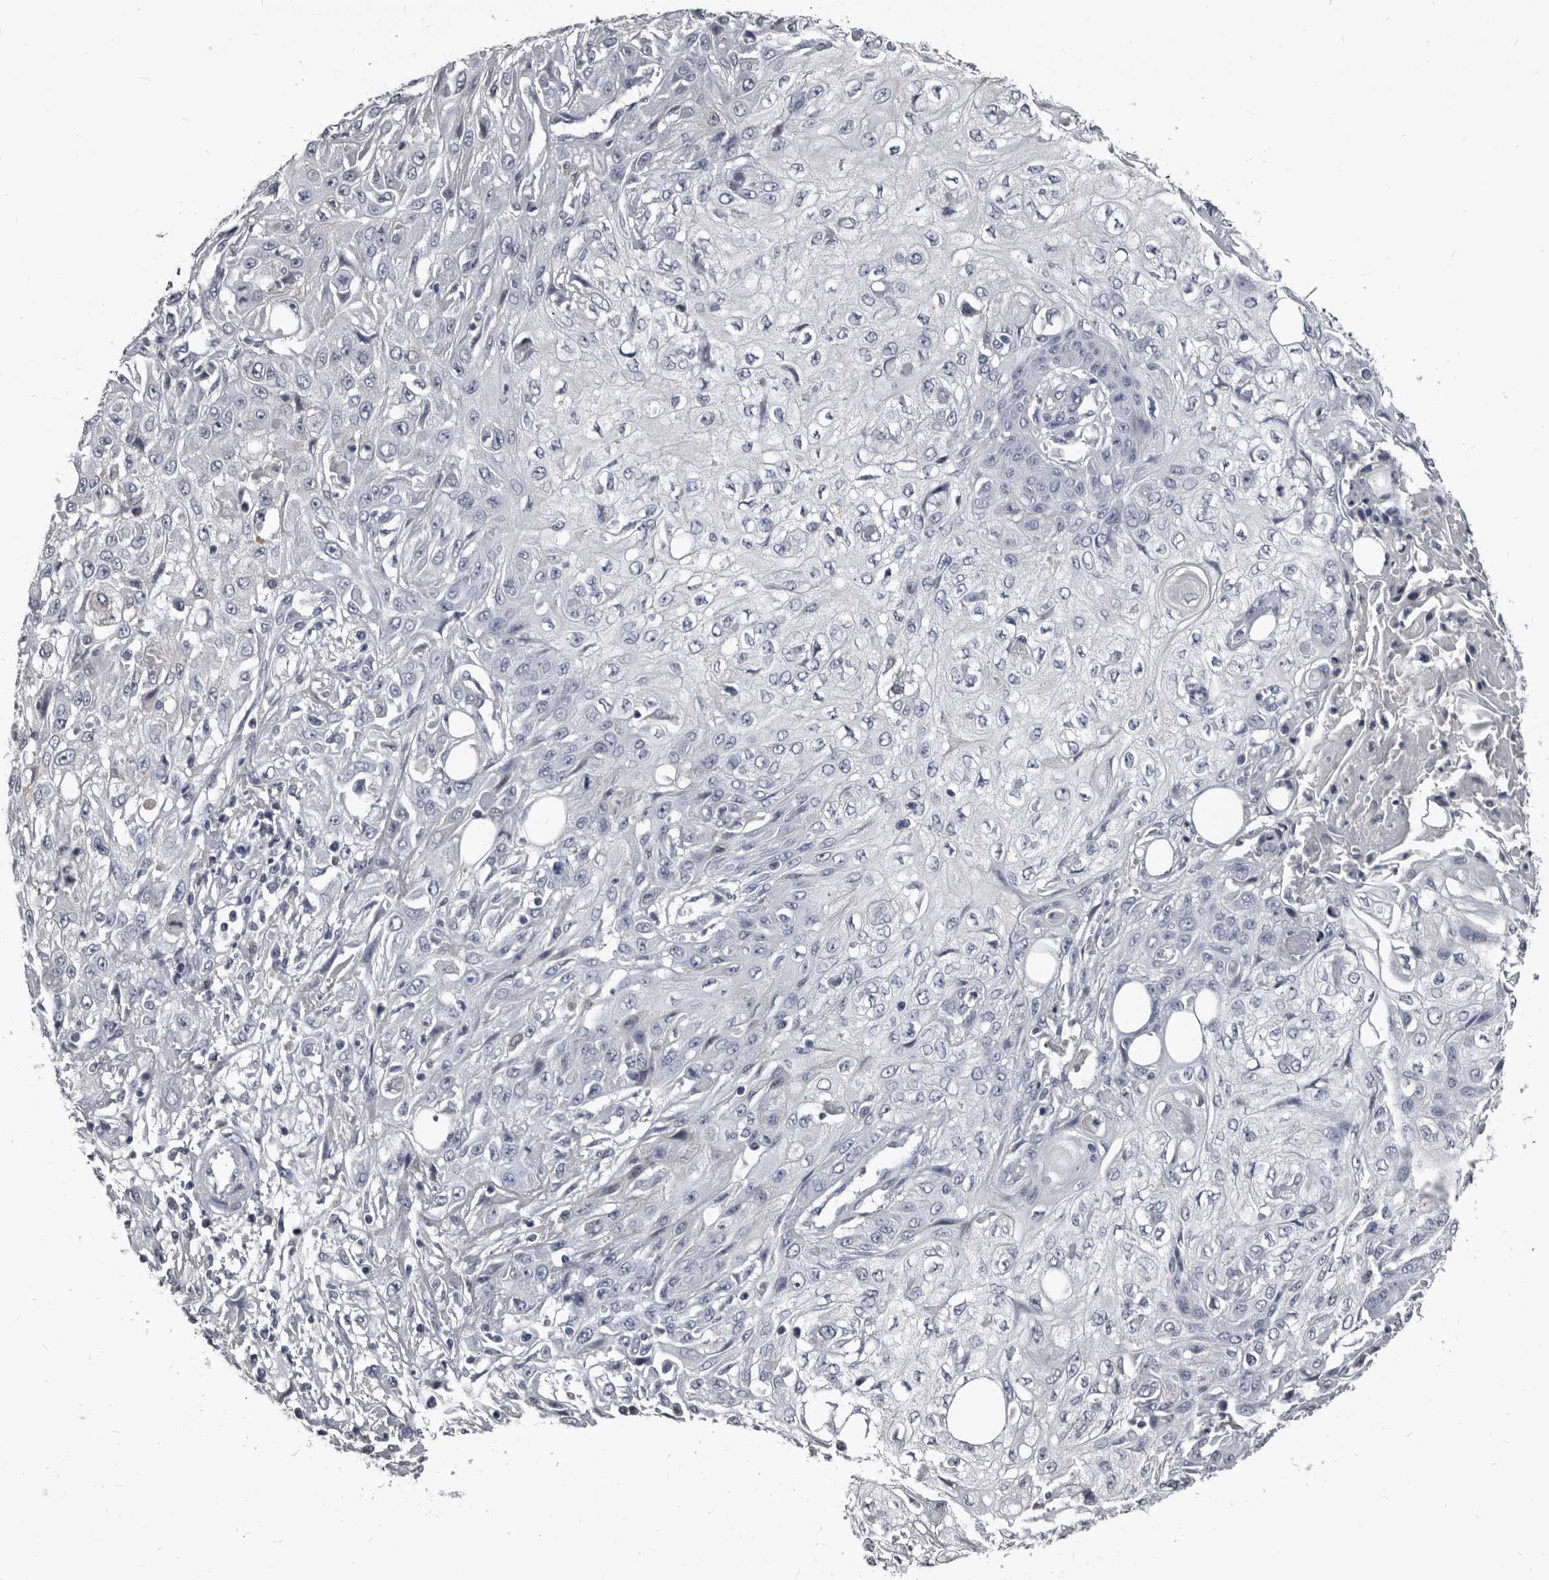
{"staining": {"intensity": "negative", "quantity": "none", "location": "none"}, "tissue": "skin cancer", "cell_type": "Tumor cells", "image_type": "cancer", "snomed": [{"axis": "morphology", "description": "Squamous cell carcinoma, NOS"}, {"axis": "morphology", "description": "Squamous cell carcinoma, metastatic, NOS"}, {"axis": "topography", "description": "Skin"}, {"axis": "topography", "description": "Lymph node"}], "caption": "A micrograph of human skin metastatic squamous cell carcinoma is negative for staining in tumor cells.", "gene": "GREB1", "patient": {"sex": "male", "age": 75}}